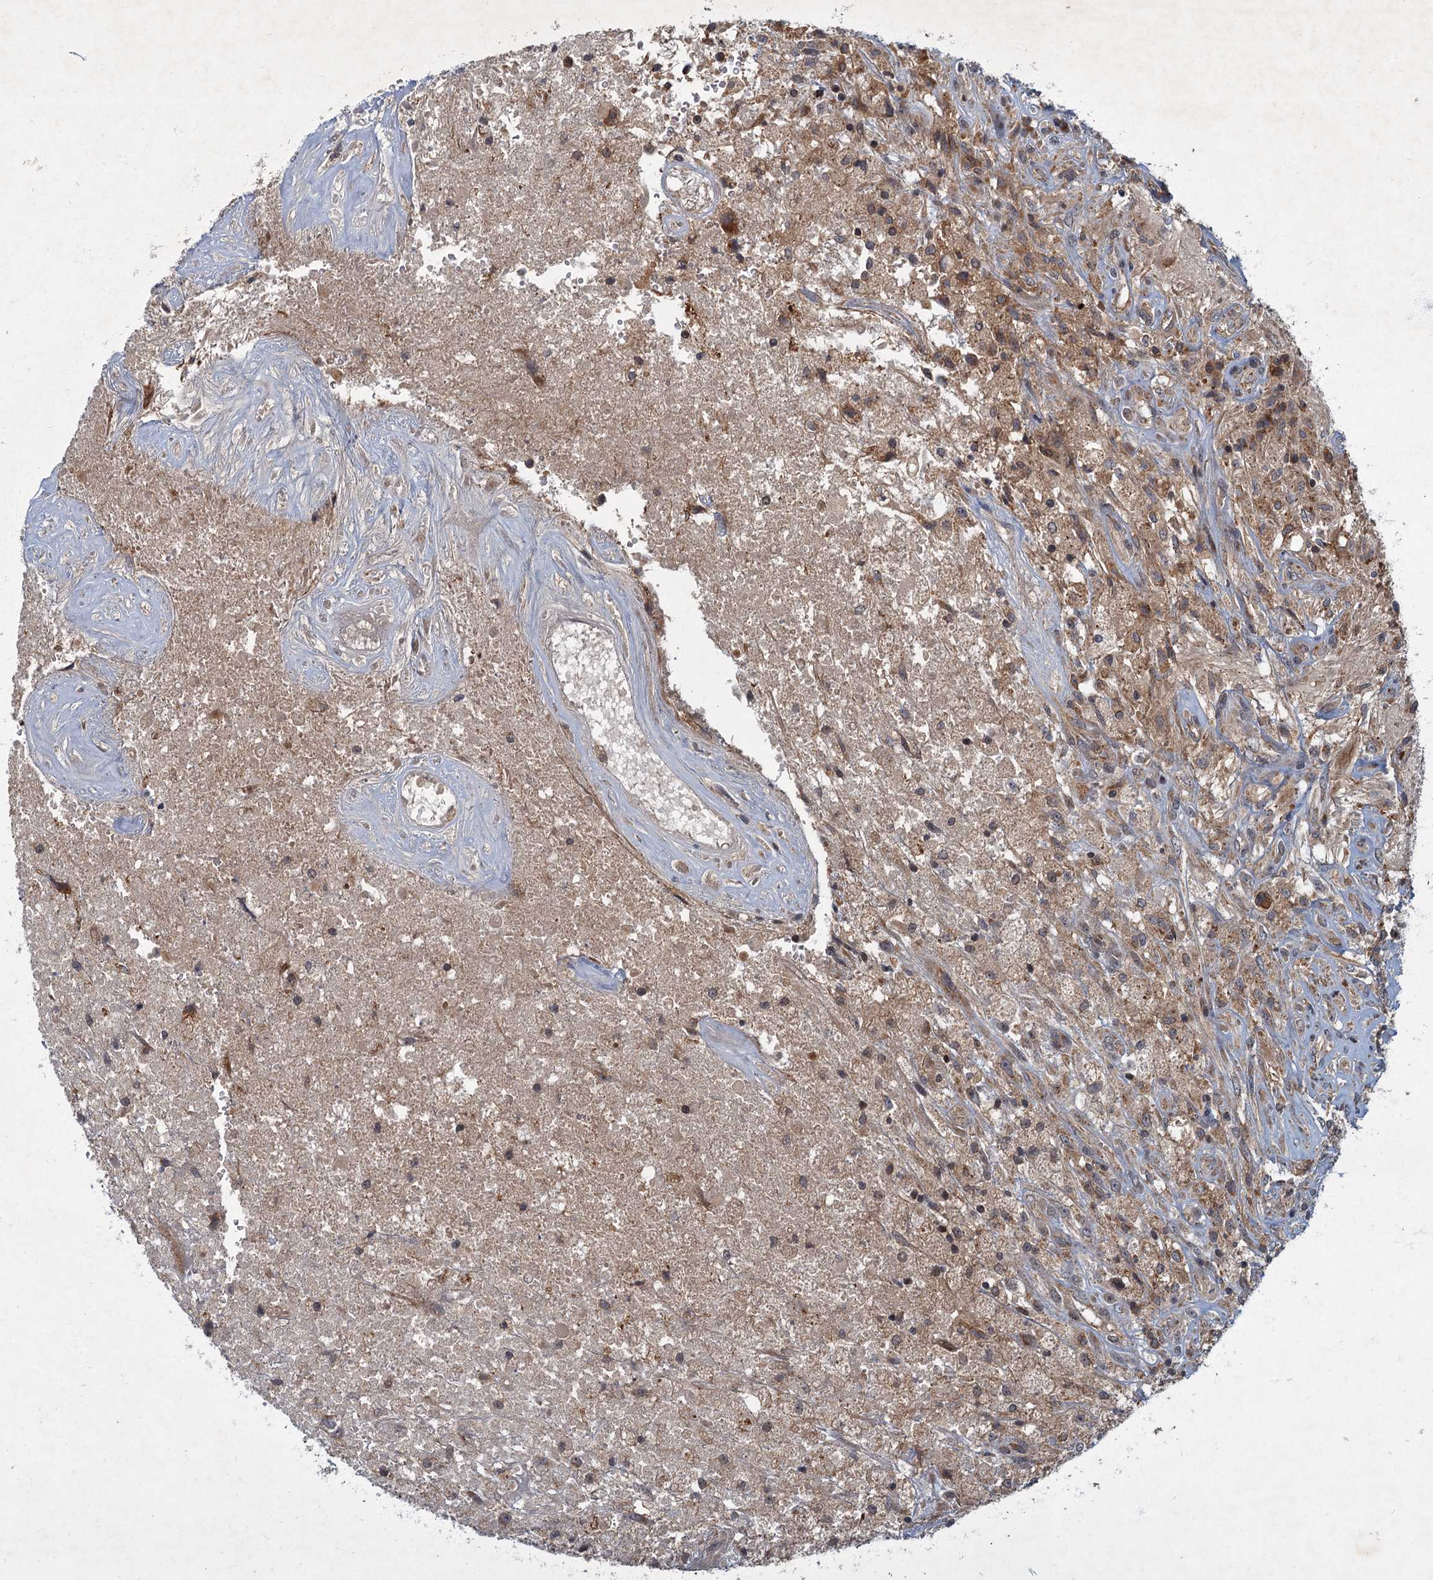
{"staining": {"intensity": "moderate", "quantity": "<25%", "location": "cytoplasmic/membranous"}, "tissue": "glioma", "cell_type": "Tumor cells", "image_type": "cancer", "snomed": [{"axis": "morphology", "description": "Glioma, malignant, High grade"}, {"axis": "topography", "description": "Brain"}], "caption": "Protein staining displays moderate cytoplasmic/membranous expression in about <25% of tumor cells in glioma. (brown staining indicates protein expression, while blue staining denotes nuclei).", "gene": "SLC11A2", "patient": {"sex": "male", "age": 56}}